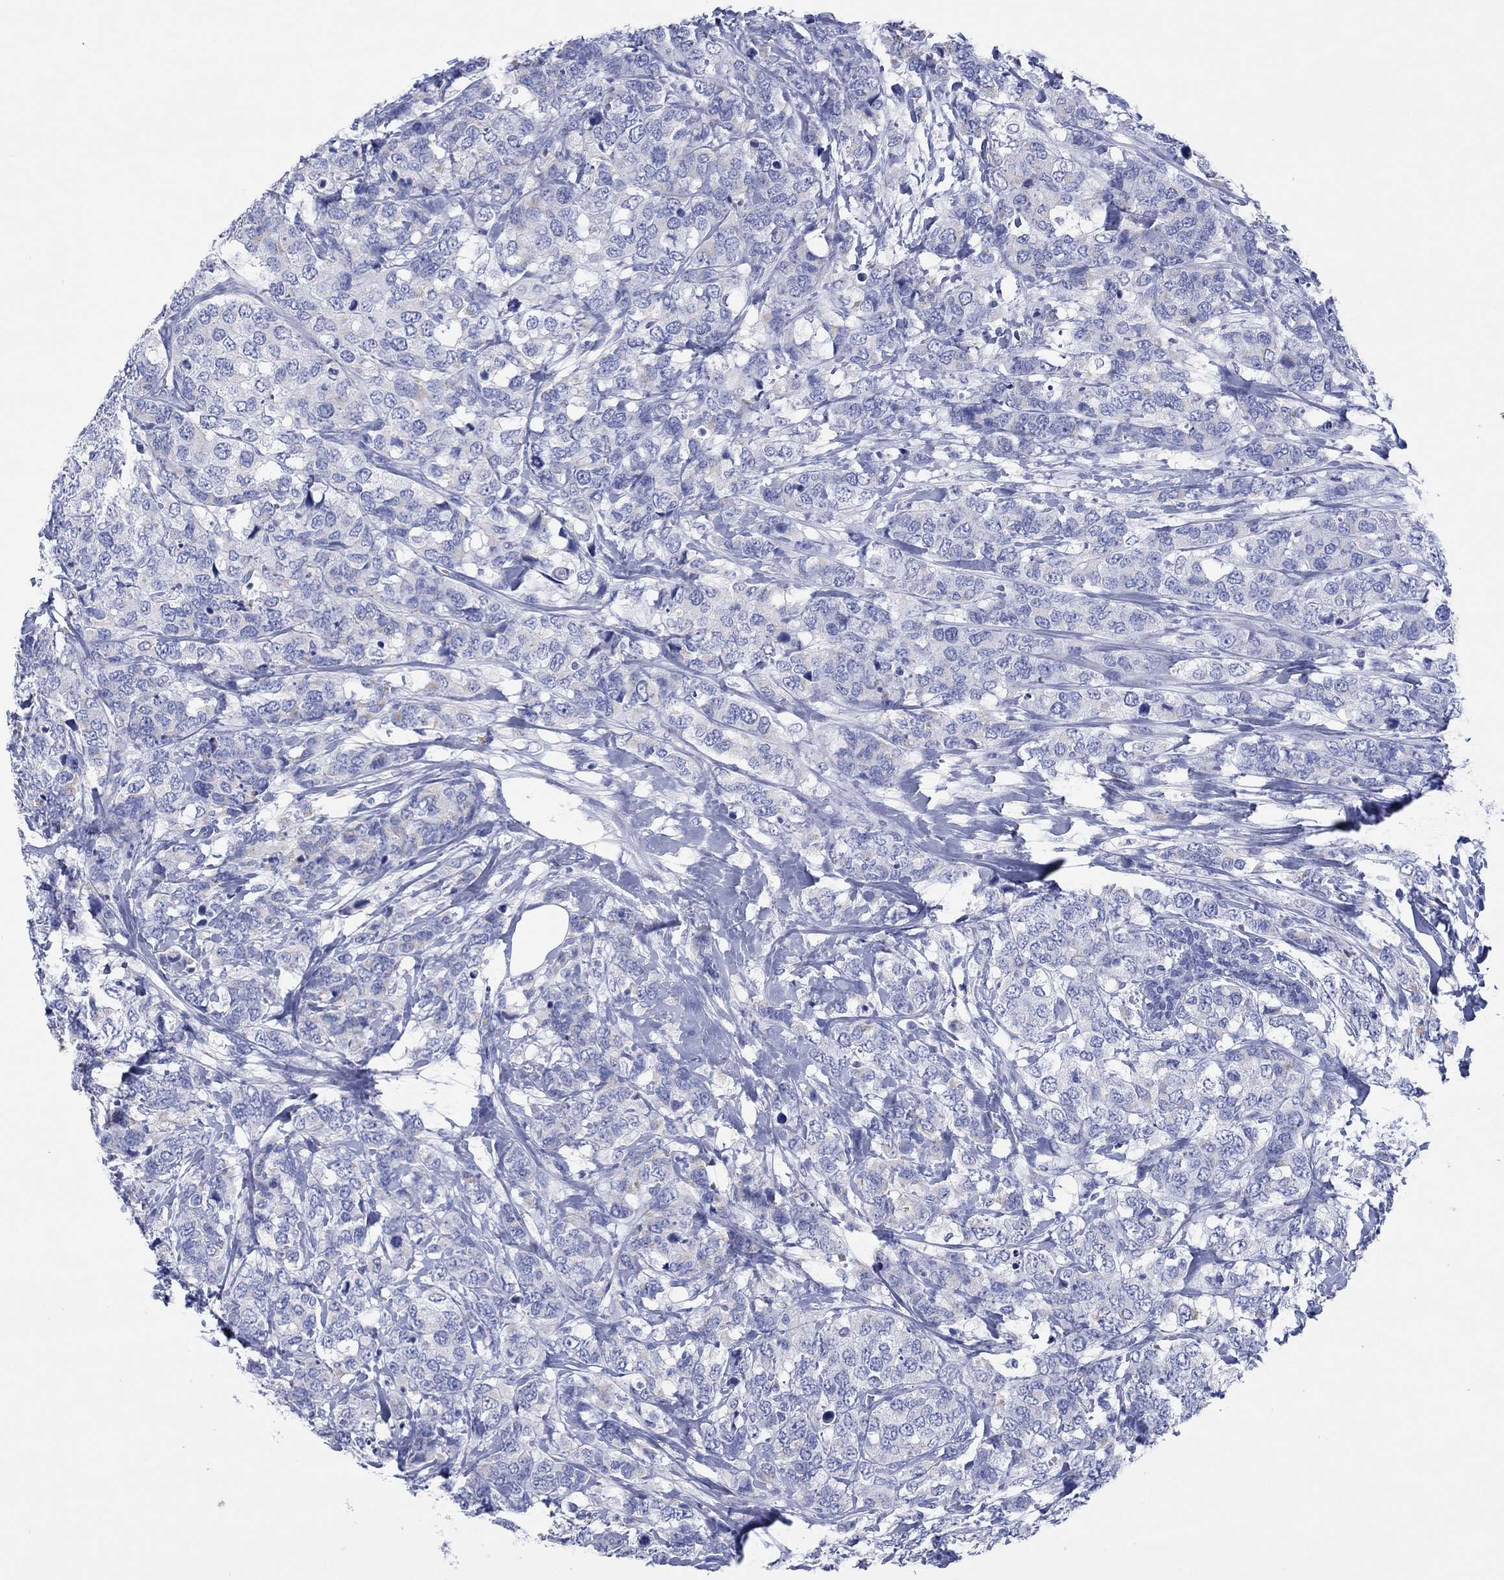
{"staining": {"intensity": "negative", "quantity": "none", "location": "none"}, "tissue": "breast cancer", "cell_type": "Tumor cells", "image_type": "cancer", "snomed": [{"axis": "morphology", "description": "Lobular carcinoma"}, {"axis": "topography", "description": "Breast"}], "caption": "Protein analysis of breast cancer (lobular carcinoma) shows no significant expression in tumor cells.", "gene": "HCRT", "patient": {"sex": "female", "age": 59}}